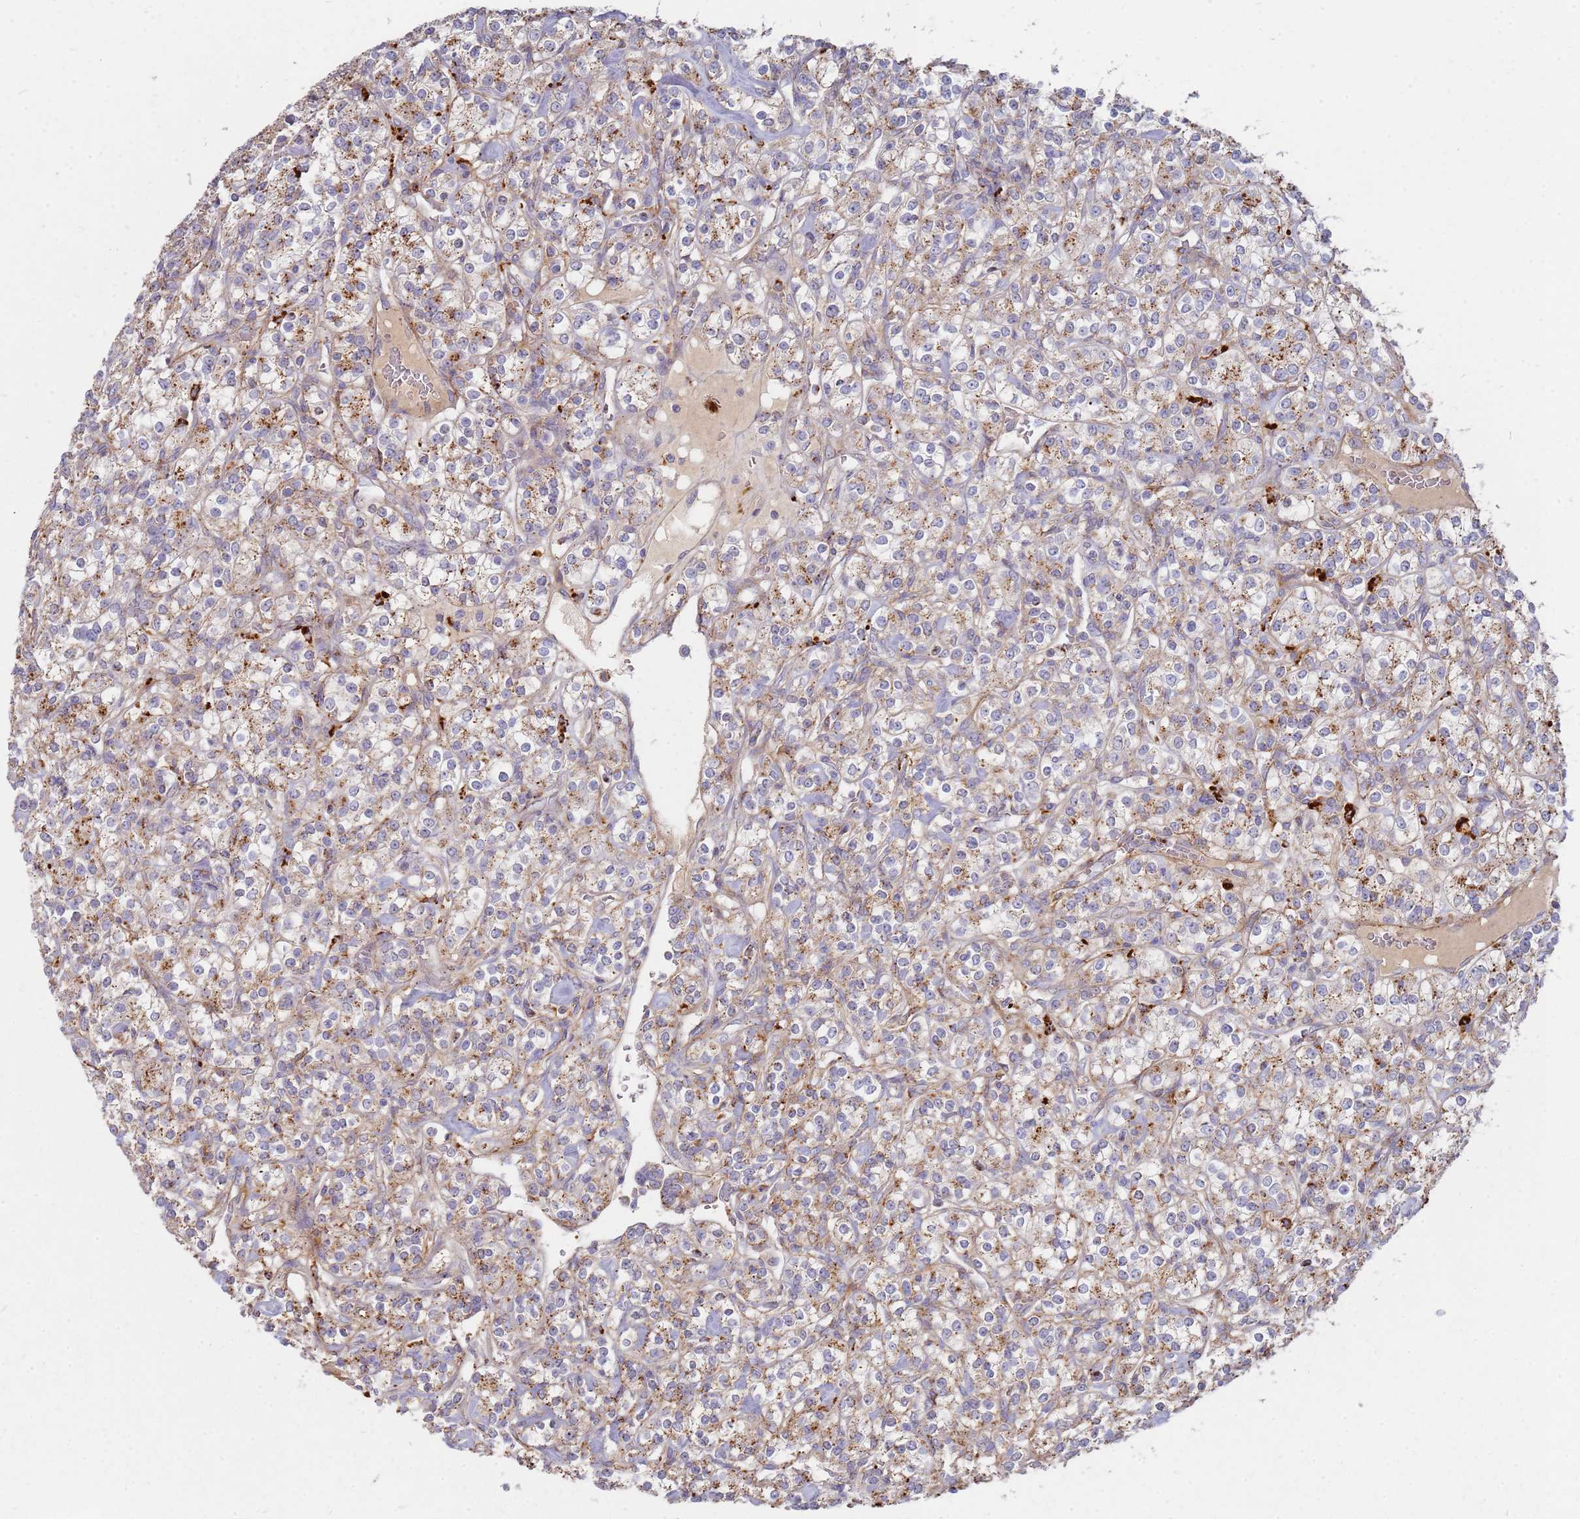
{"staining": {"intensity": "moderate", "quantity": "25%-75%", "location": "cytoplasmic/membranous"}, "tissue": "renal cancer", "cell_type": "Tumor cells", "image_type": "cancer", "snomed": [{"axis": "morphology", "description": "Adenocarcinoma, NOS"}, {"axis": "topography", "description": "Kidney"}], "caption": "There is medium levels of moderate cytoplasmic/membranous positivity in tumor cells of adenocarcinoma (renal), as demonstrated by immunohistochemical staining (brown color).", "gene": "TMEM229B", "patient": {"sex": "male", "age": 77}}